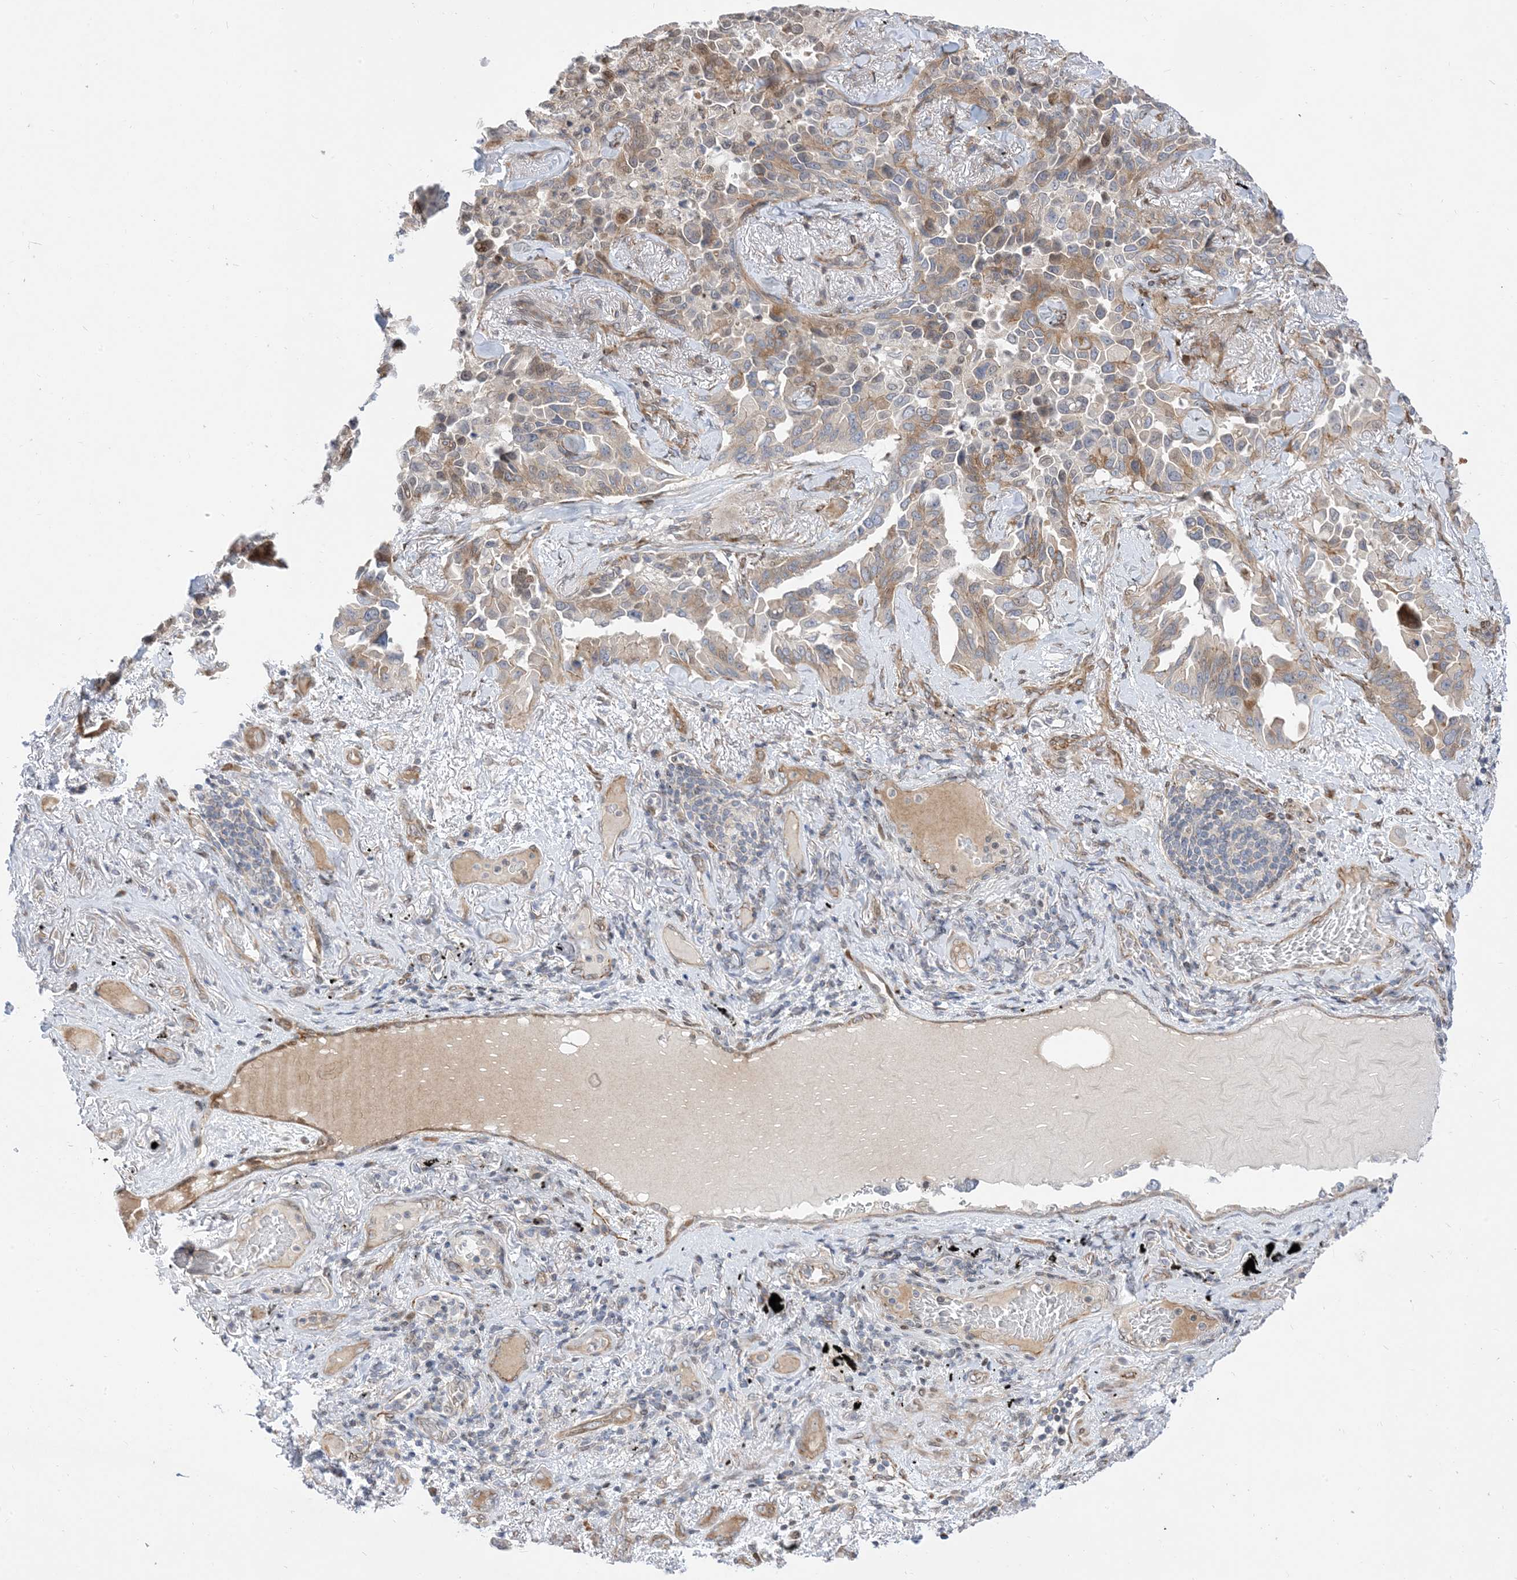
{"staining": {"intensity": "weak", "quantity": "<25%", "location": "cytoplasmic/membranous"}, "tissue": "lung cancer", "cell_type": "Tumor cells", "image_type": "cancer", "snomed": [{"axis": "morphology", "description": "Adenocarcinoma, NOS"}, {"axis": "topography", "description": "Lung"}], "caption": "The micrograph reveals no staining of tumor cells in lung cancer (adenocarcinoma). Brightfield microscopy of IHC stained with DAB (brown) and hematoxylin (blue), captured at high magnification.", "gene": "TYSND1", "patient": {"sex": "female", "age": 67}}